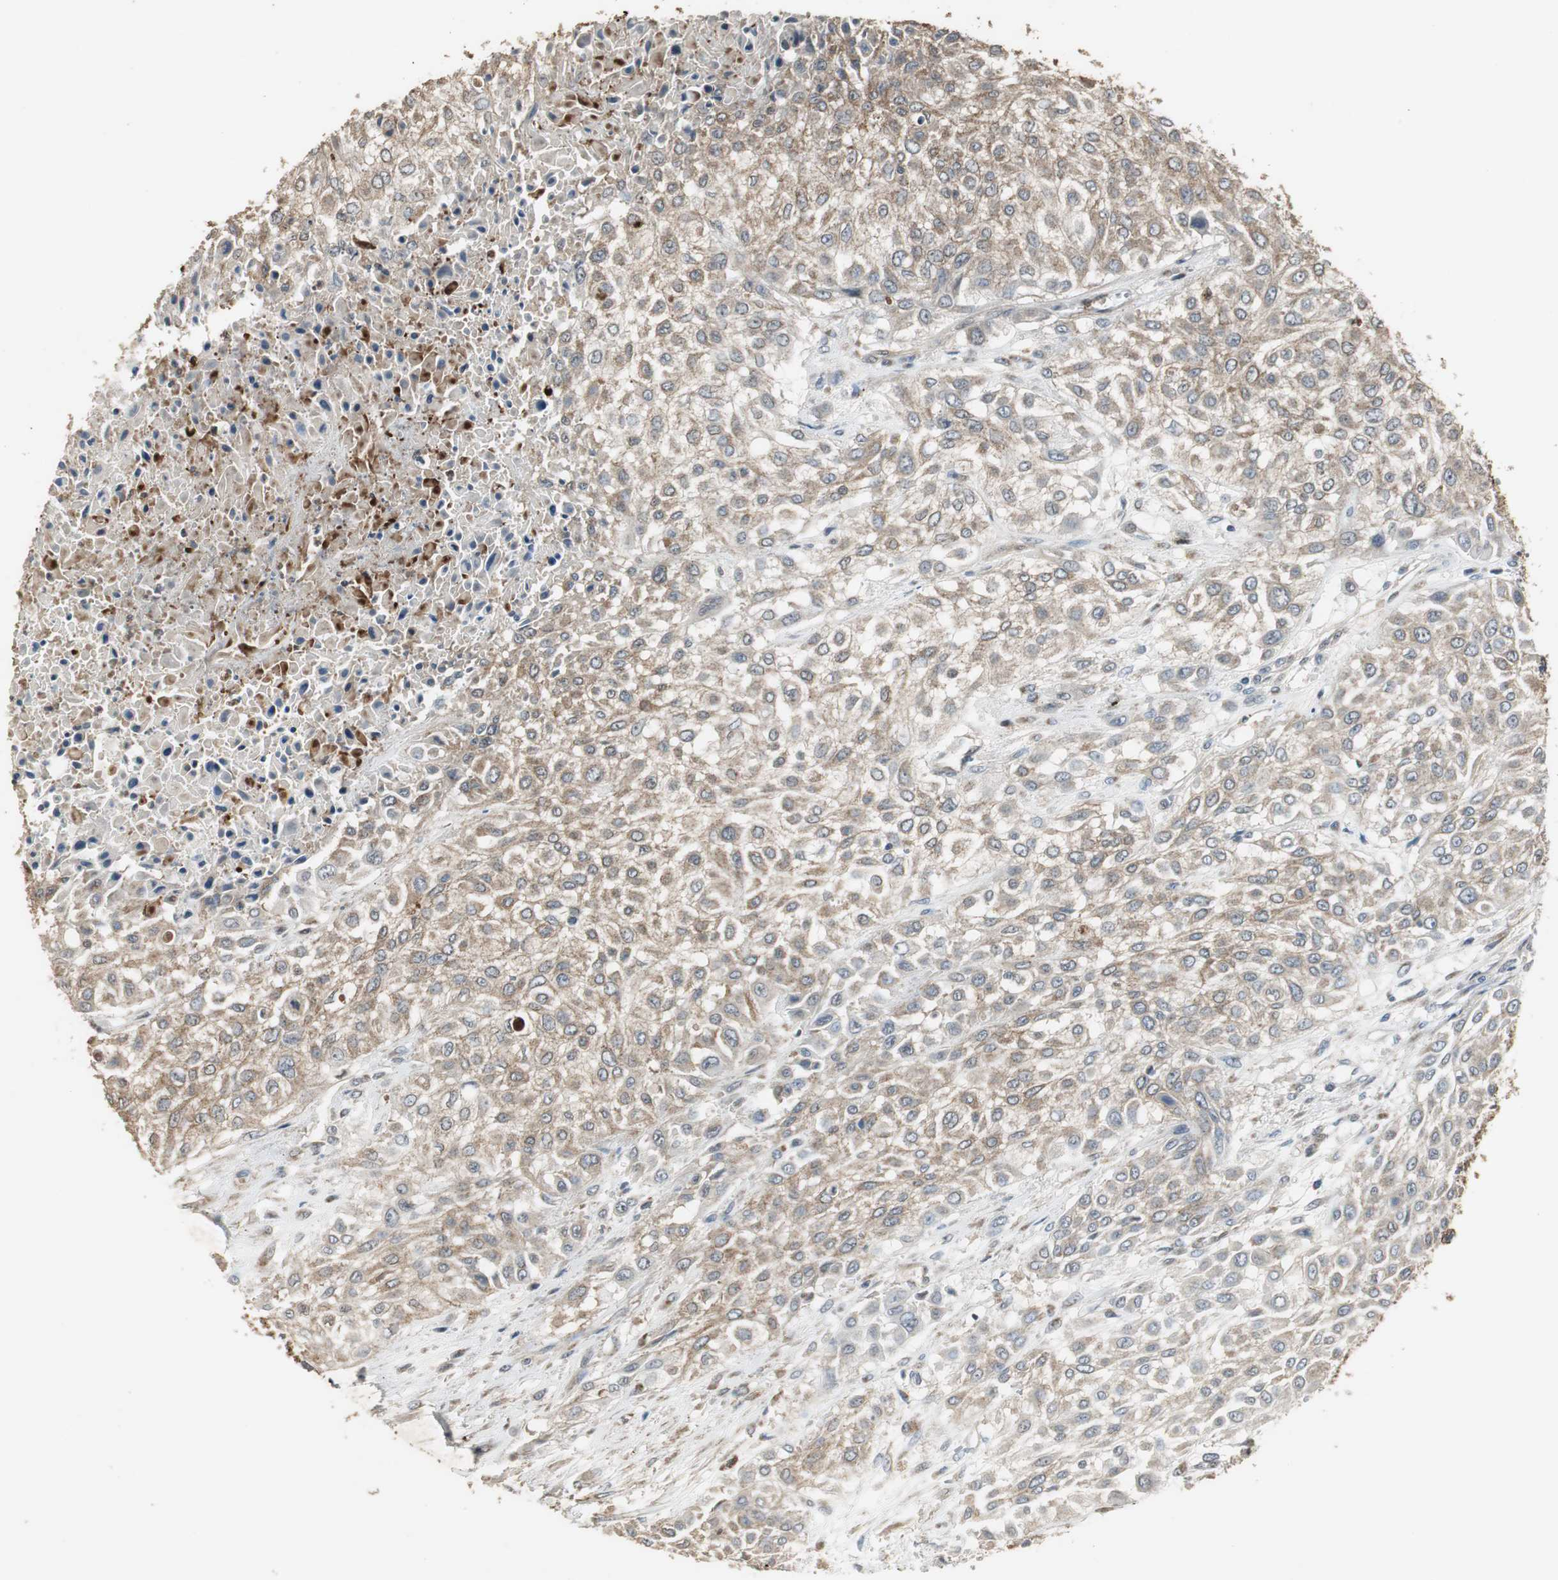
{"staining": {"intensity": "weak", "quantity": ">75%", "location": "cytoplasmic/membranous"}, "tissue": "urothelial cancer", "cell_type": "Tumor cells", "image_type": "cancer", "snomed": [{"axis": "morphology", "description": "Urothelial carcinoma, High grade"}, {"axis": "topography", "description": "Urinary bladder"}], "caption": "Protein expression analysis of urothelial carcinoma (high-grade) demonstrates weak cytoplasmic/membranous positivity in approximately >75% of tumor cells.", "gene": "JTB", "patient": {"sex": "male", "age": 57}}